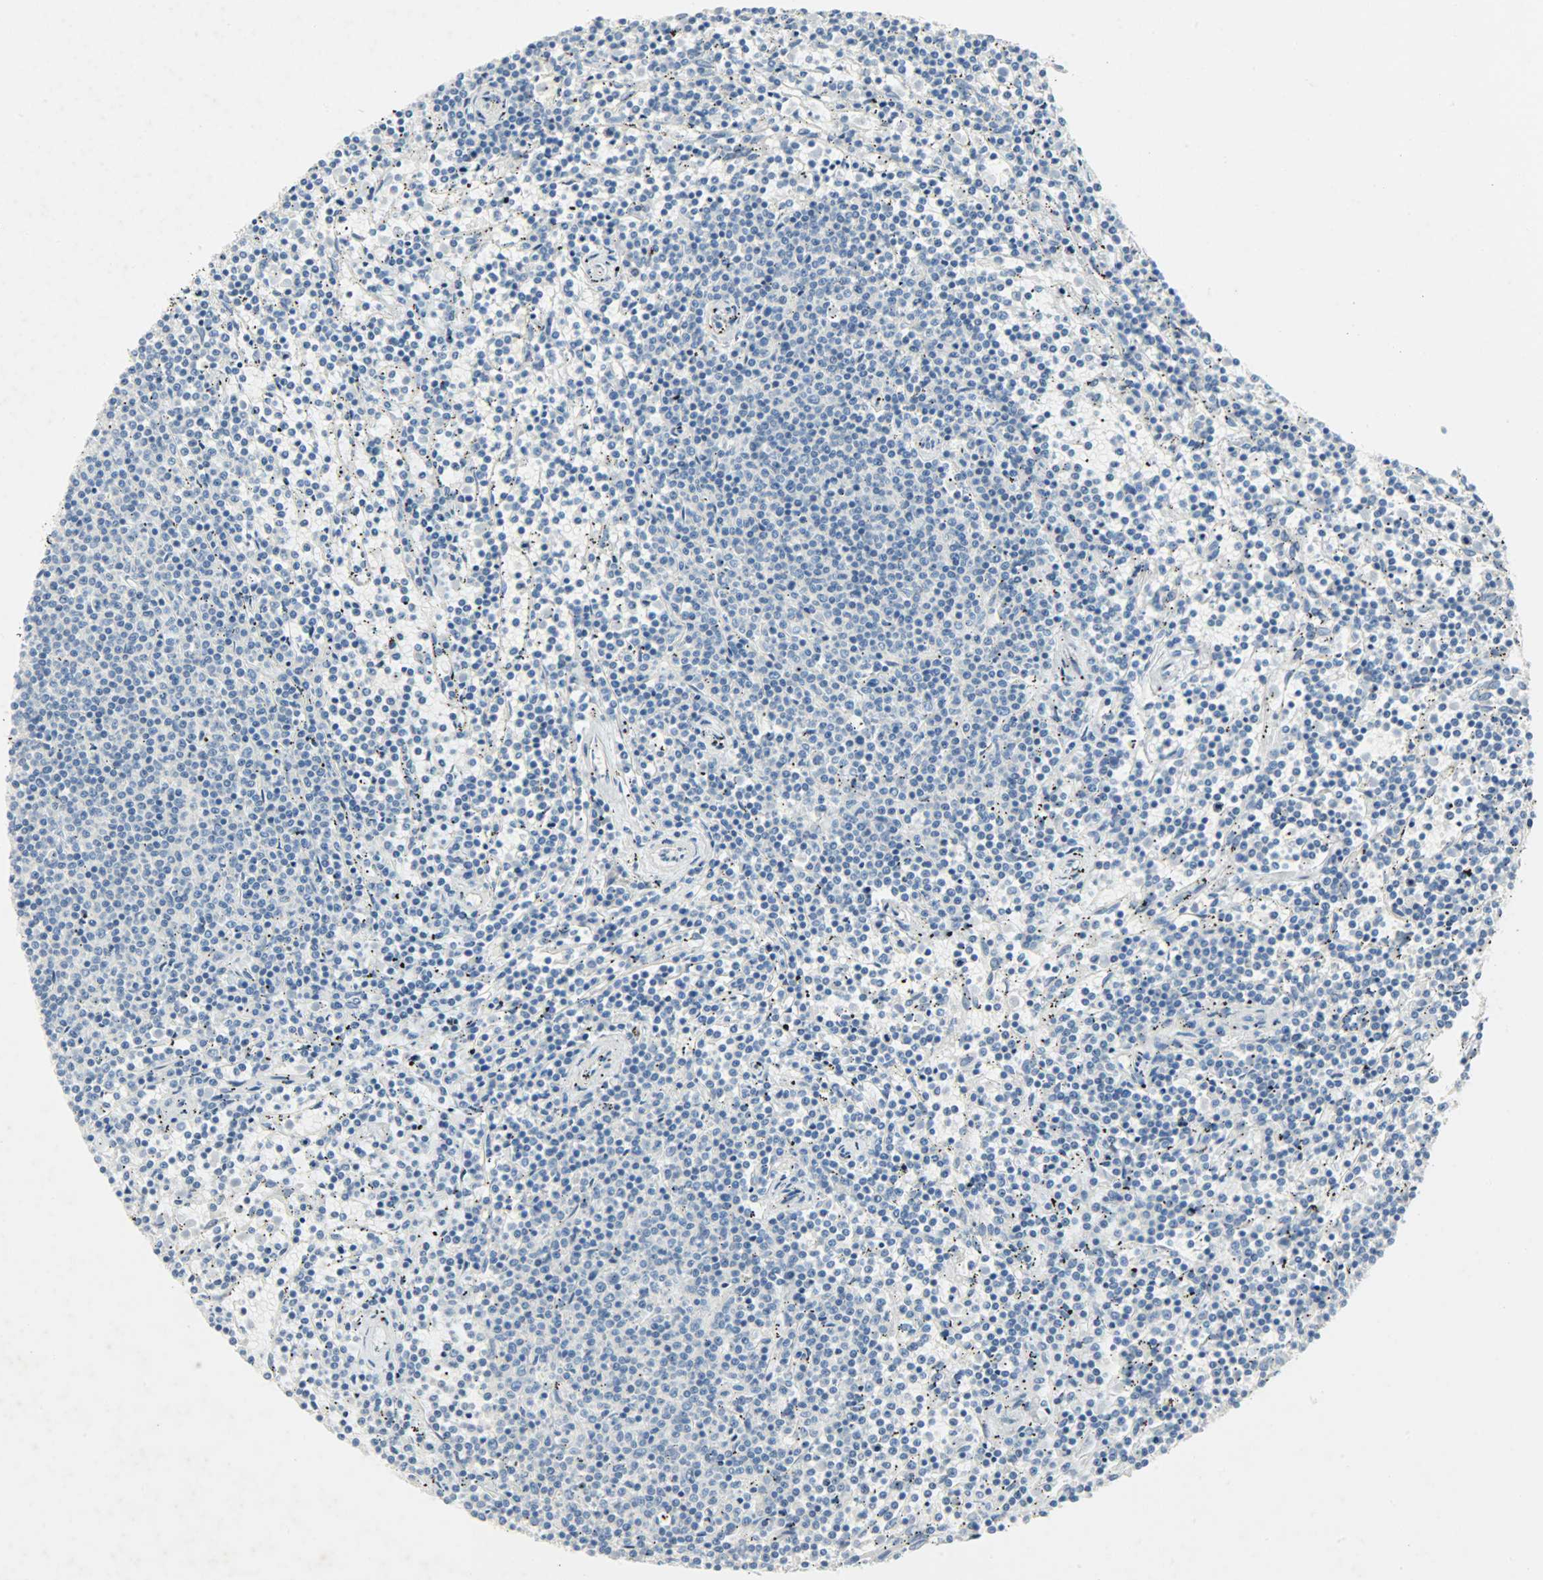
{"staining": {"intensity": "negative", "quantity": "none", "location": "none"}, "tissue": "lymphoma", "cell_type": "Tumor cells", "image_type": "cancer", "snomed": [{"axis": "morphology", "description": "Malignant lymphoma, non-Hodgkin's type, Low grade"}, {"axis": "topography", "description": "Spleen"}], "caption": "DAB (3,3'-diaminobenzidine) immunohistochemical staining of lymphoma exhibits no significant positivity in tumor cells.", "gene": "PROM1", "patient": {"sex": "female", "age": 50}}